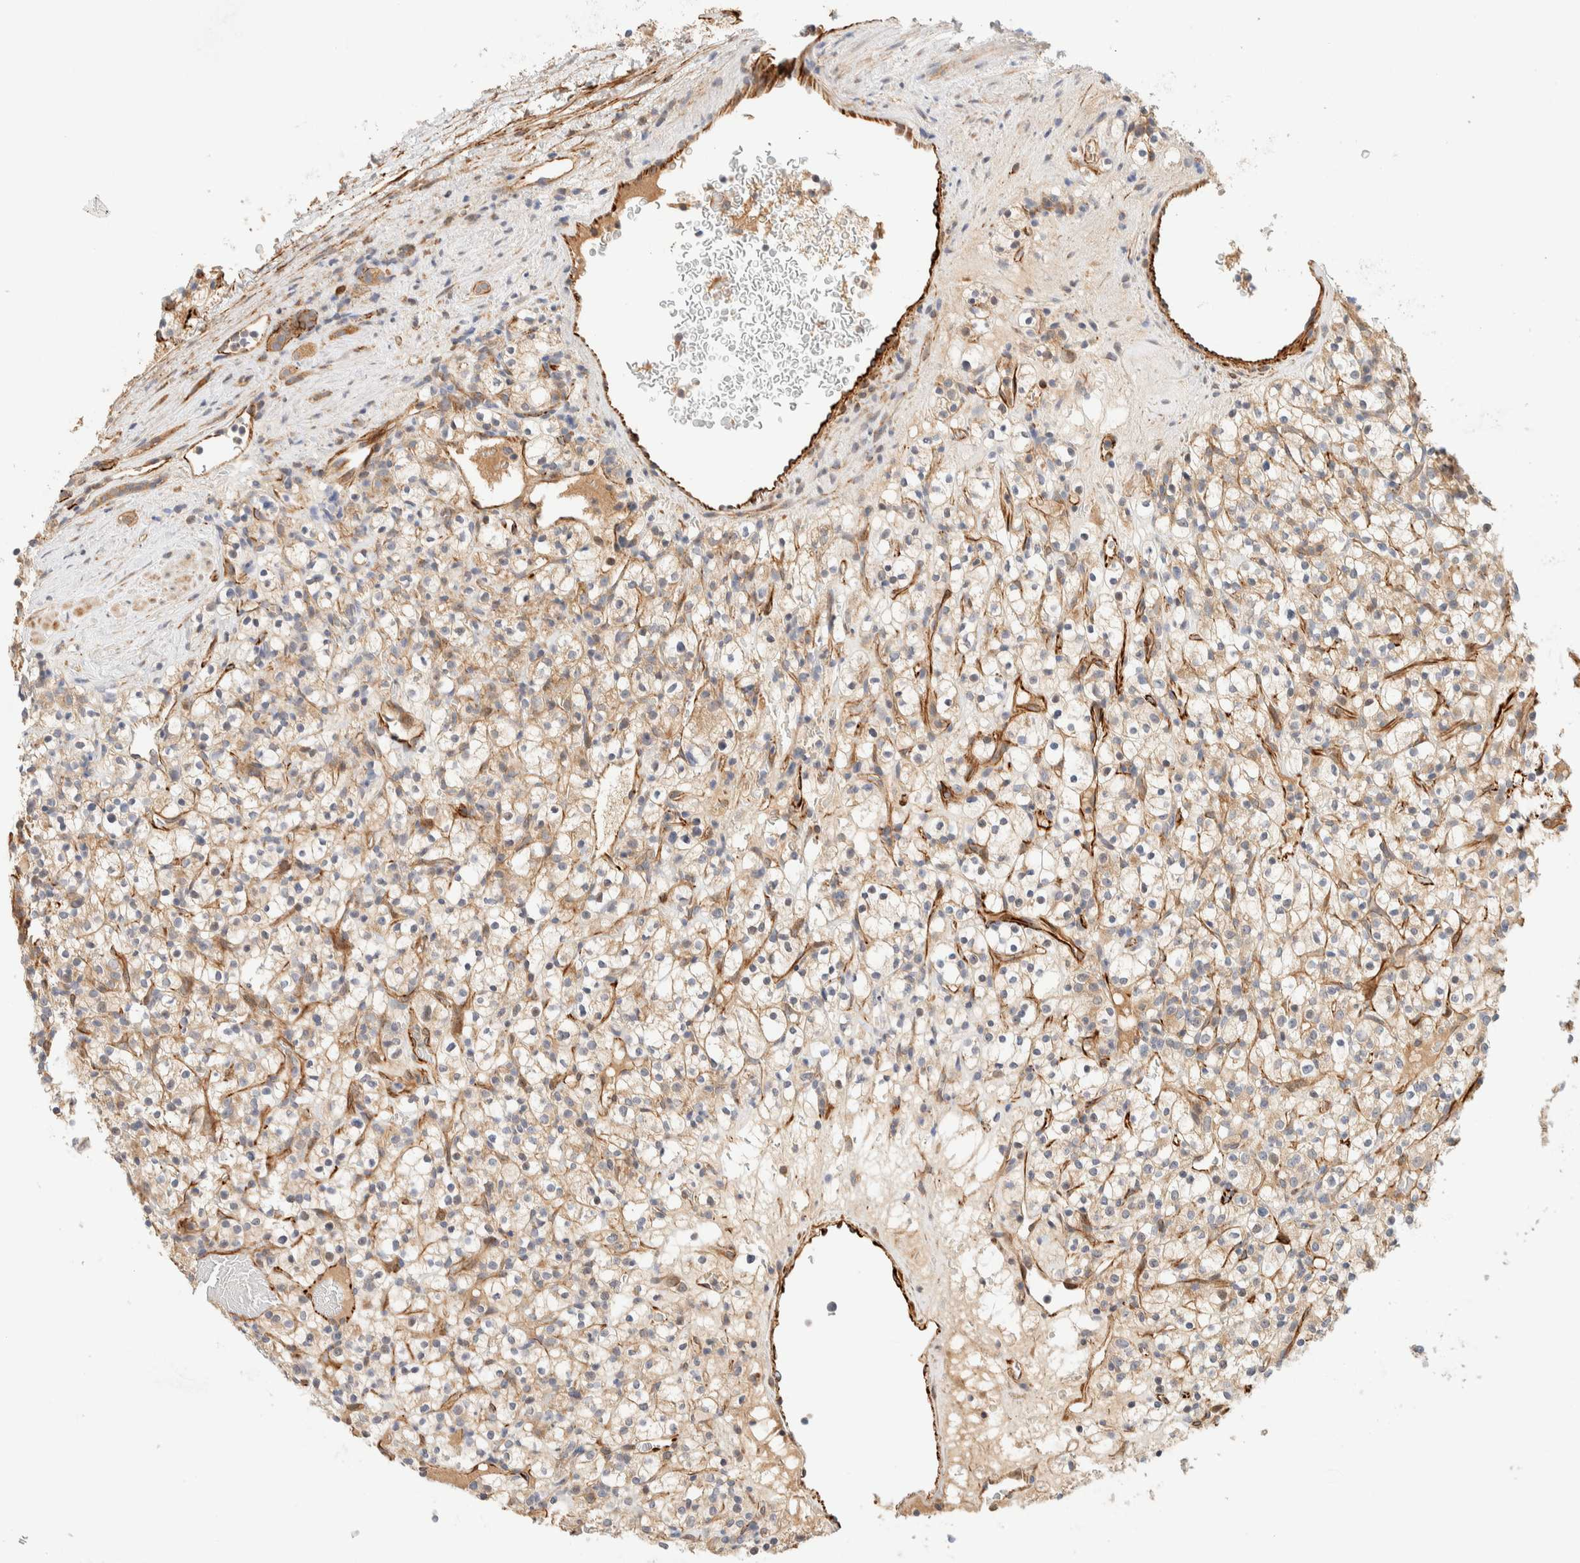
{"staining": {"intensity": "moderate", "quantity": ">75%", "location": "cytoplasmic/membranous"}, "tissue": "renal cancer", "cell_type": "Tumor cells", "image_type": "cancer", "snomed": [{"axis": "morphology", "description": "Normal tissue, NOS"}, {"axis": "morphology", "description": "Adenocarcinoma, NOS"}, {"axis": "topography", "description": "Kidney"}], "caption": "Immunohistochemical staining of human renal cancer reveals medium levels of moderate cytoplasmic/membranous expression in about >75% of tumor cells.", "gene": "FAT1", "patient": {"sex": "female", "age": 72}}